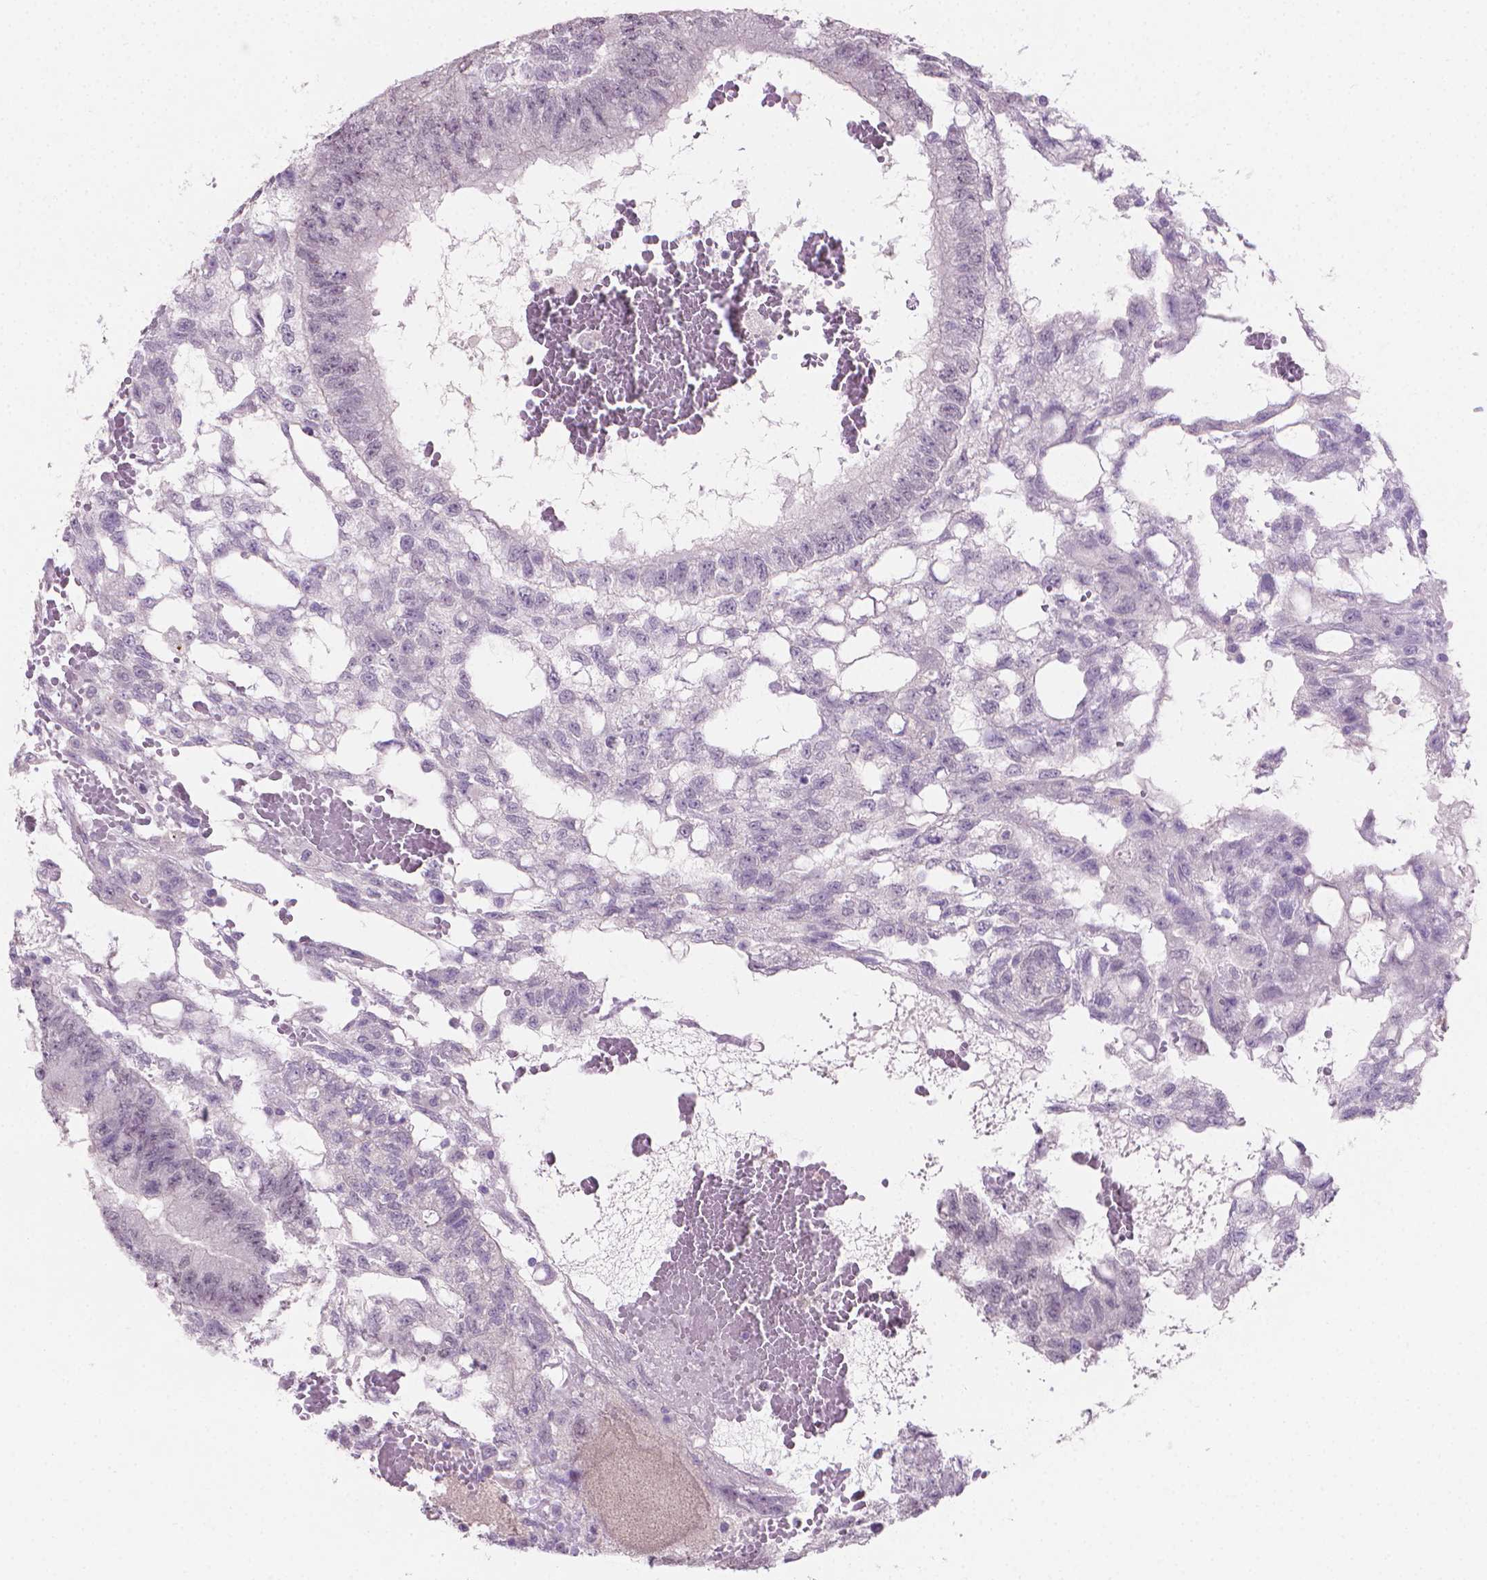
{"staining": {"intensity": "negative", "quantity": "none", "location": "none"}, "tissue": "testis cancer", "cell_type": "Tumor cells", "image_type": "cancer", "snomed": [{"axis": "morphology", "description": "Carcinoma, Embryonal, NOS"}, {"axis": "topography", "description": "Testis"}], "caption": "This is a image of immunohistochemistry (IHC) staining of embryonal carcinoma (testis), which shows no expression in tumor cells.", "gene": "GSDMA", "patient": {"sex": "male", "age": 32}}